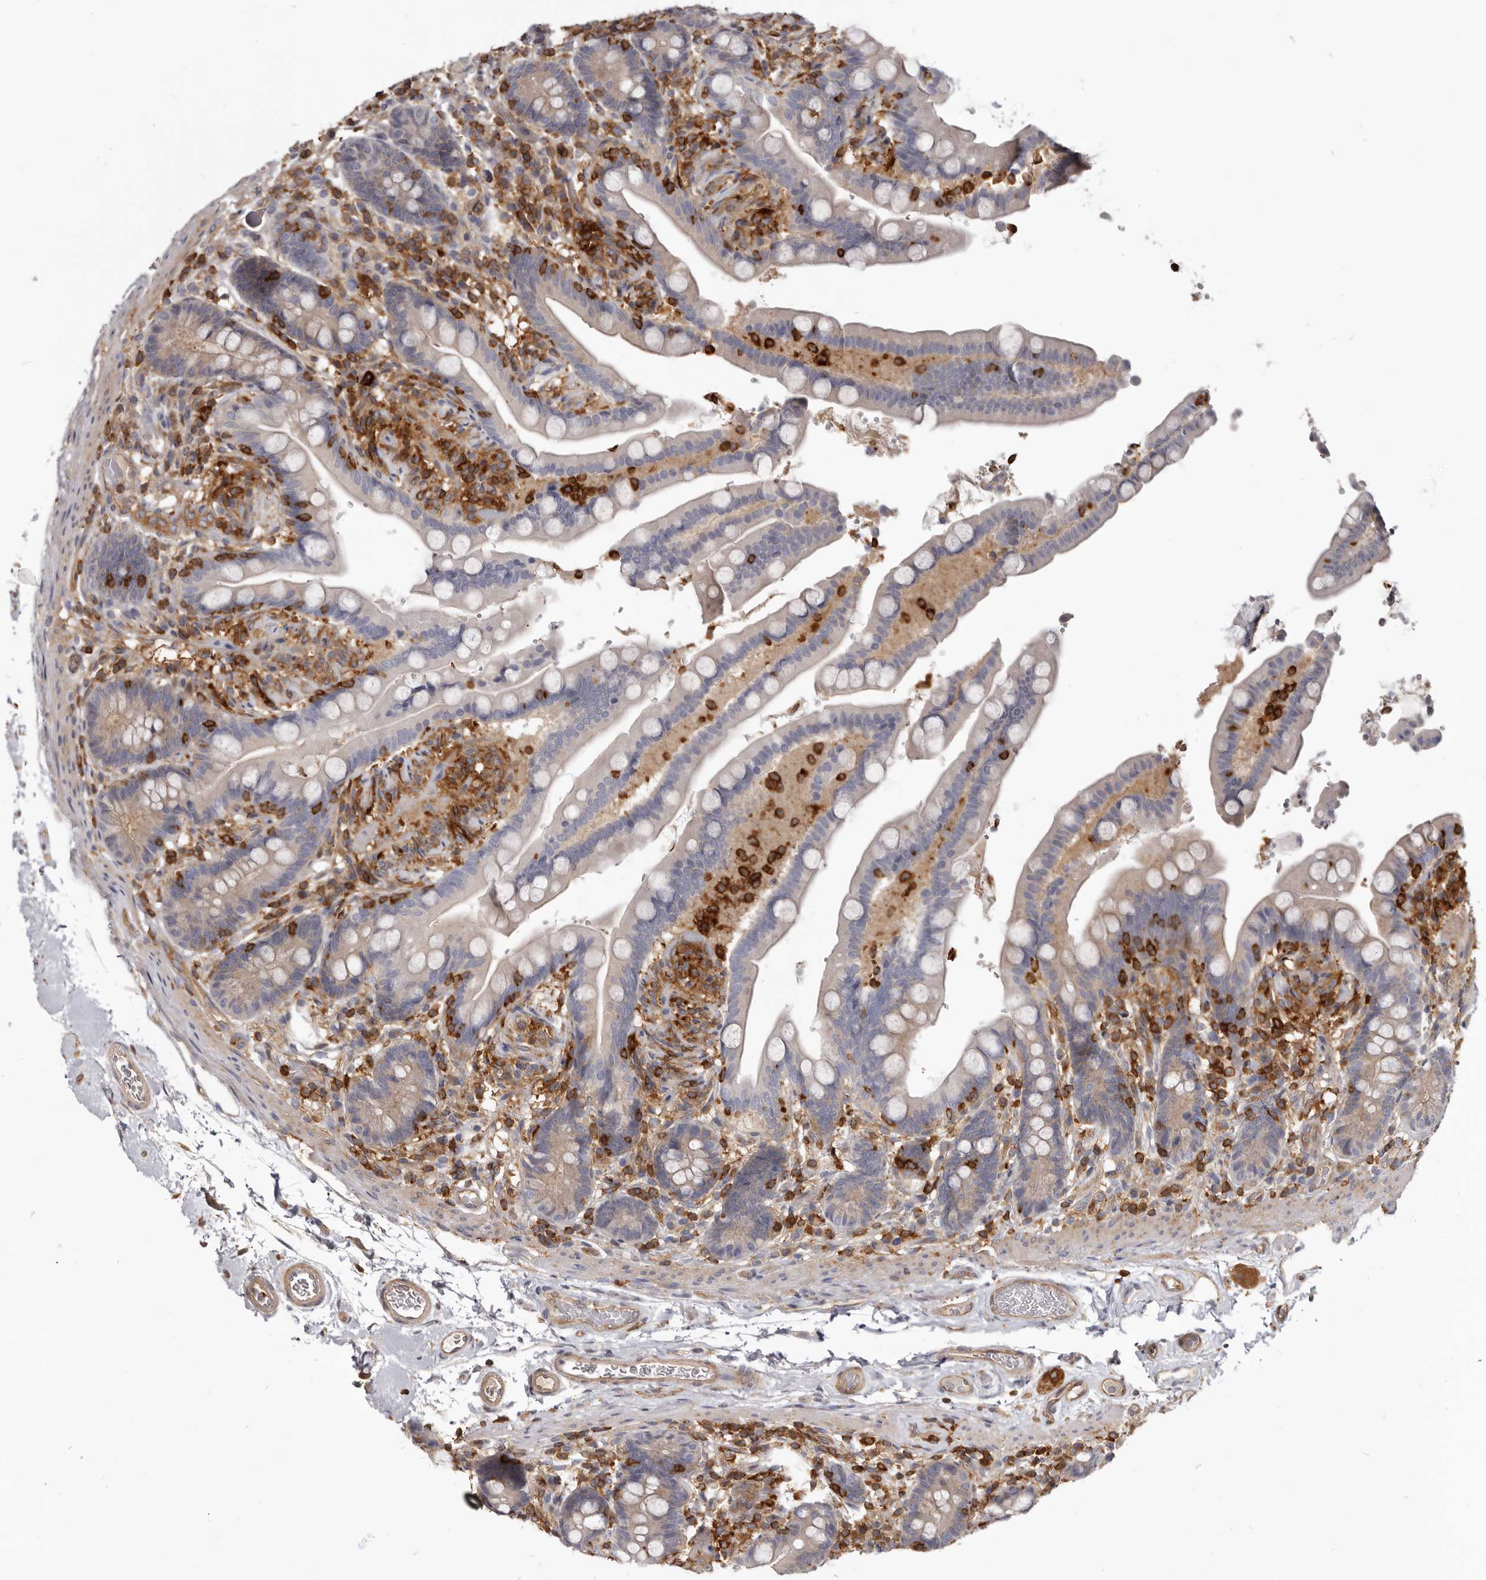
{"staining": {"intensity": "moderate", "quantity": ">75%", "location": "cytoplasmic/membranous"}, "tissue": "colon", "cell_type": "Endothelial cells", "image_type": "normal", "snomed": [{"axis": "morphology", "description": "Normal tissue, NOS"}, {"axis": "topography", "description": "Smooth muscle"}, {"axis": "topography", "description": "Colon"}], "caption": "The immunohistochemical stain shows moderate cytoplasmic/membranous staining in endothelial cells of unremarkable colon. (DAB = brown stain, brightfield microscopy at high magnification).", "gene": "CBL", "patient": {"sex": "male", "age": 73}}